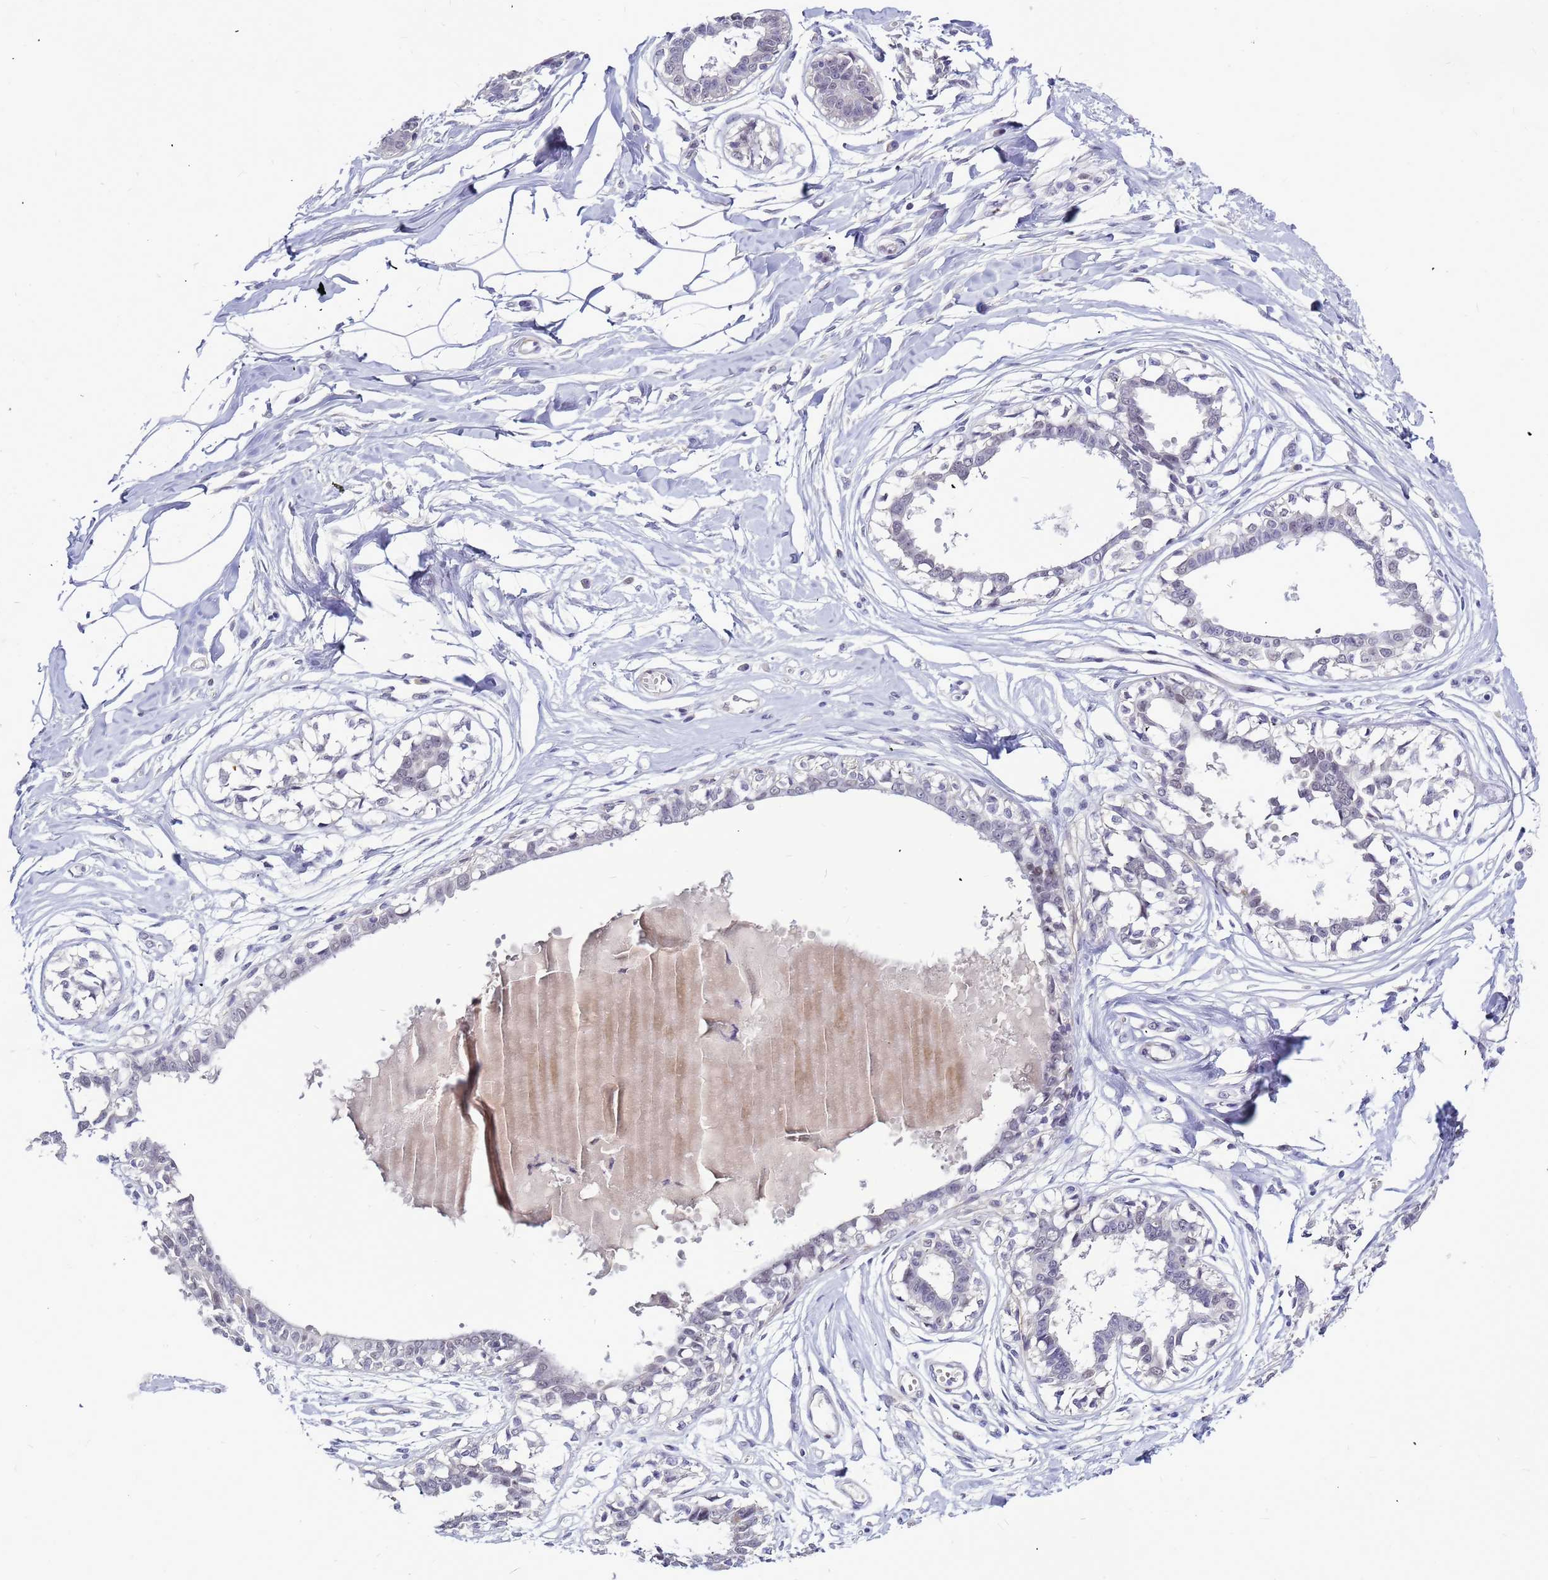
{"staining": {"intensity": "negative", "quantity": "none", "location": "none"}, "tissue": "breast", "cell_type": "Adipocytes", "image_type": "normal", "snomed": [{"axis": "morphology", "description": "Normal tissue, NOS"}, {"axis": "topography", "description": "Breast"}], "caption": "Human breast stained for a protein using IHC exhibits no positivity in adipocytes.", "gene": "CXorf65", "patient": {"sex": "female", "age": 45}}